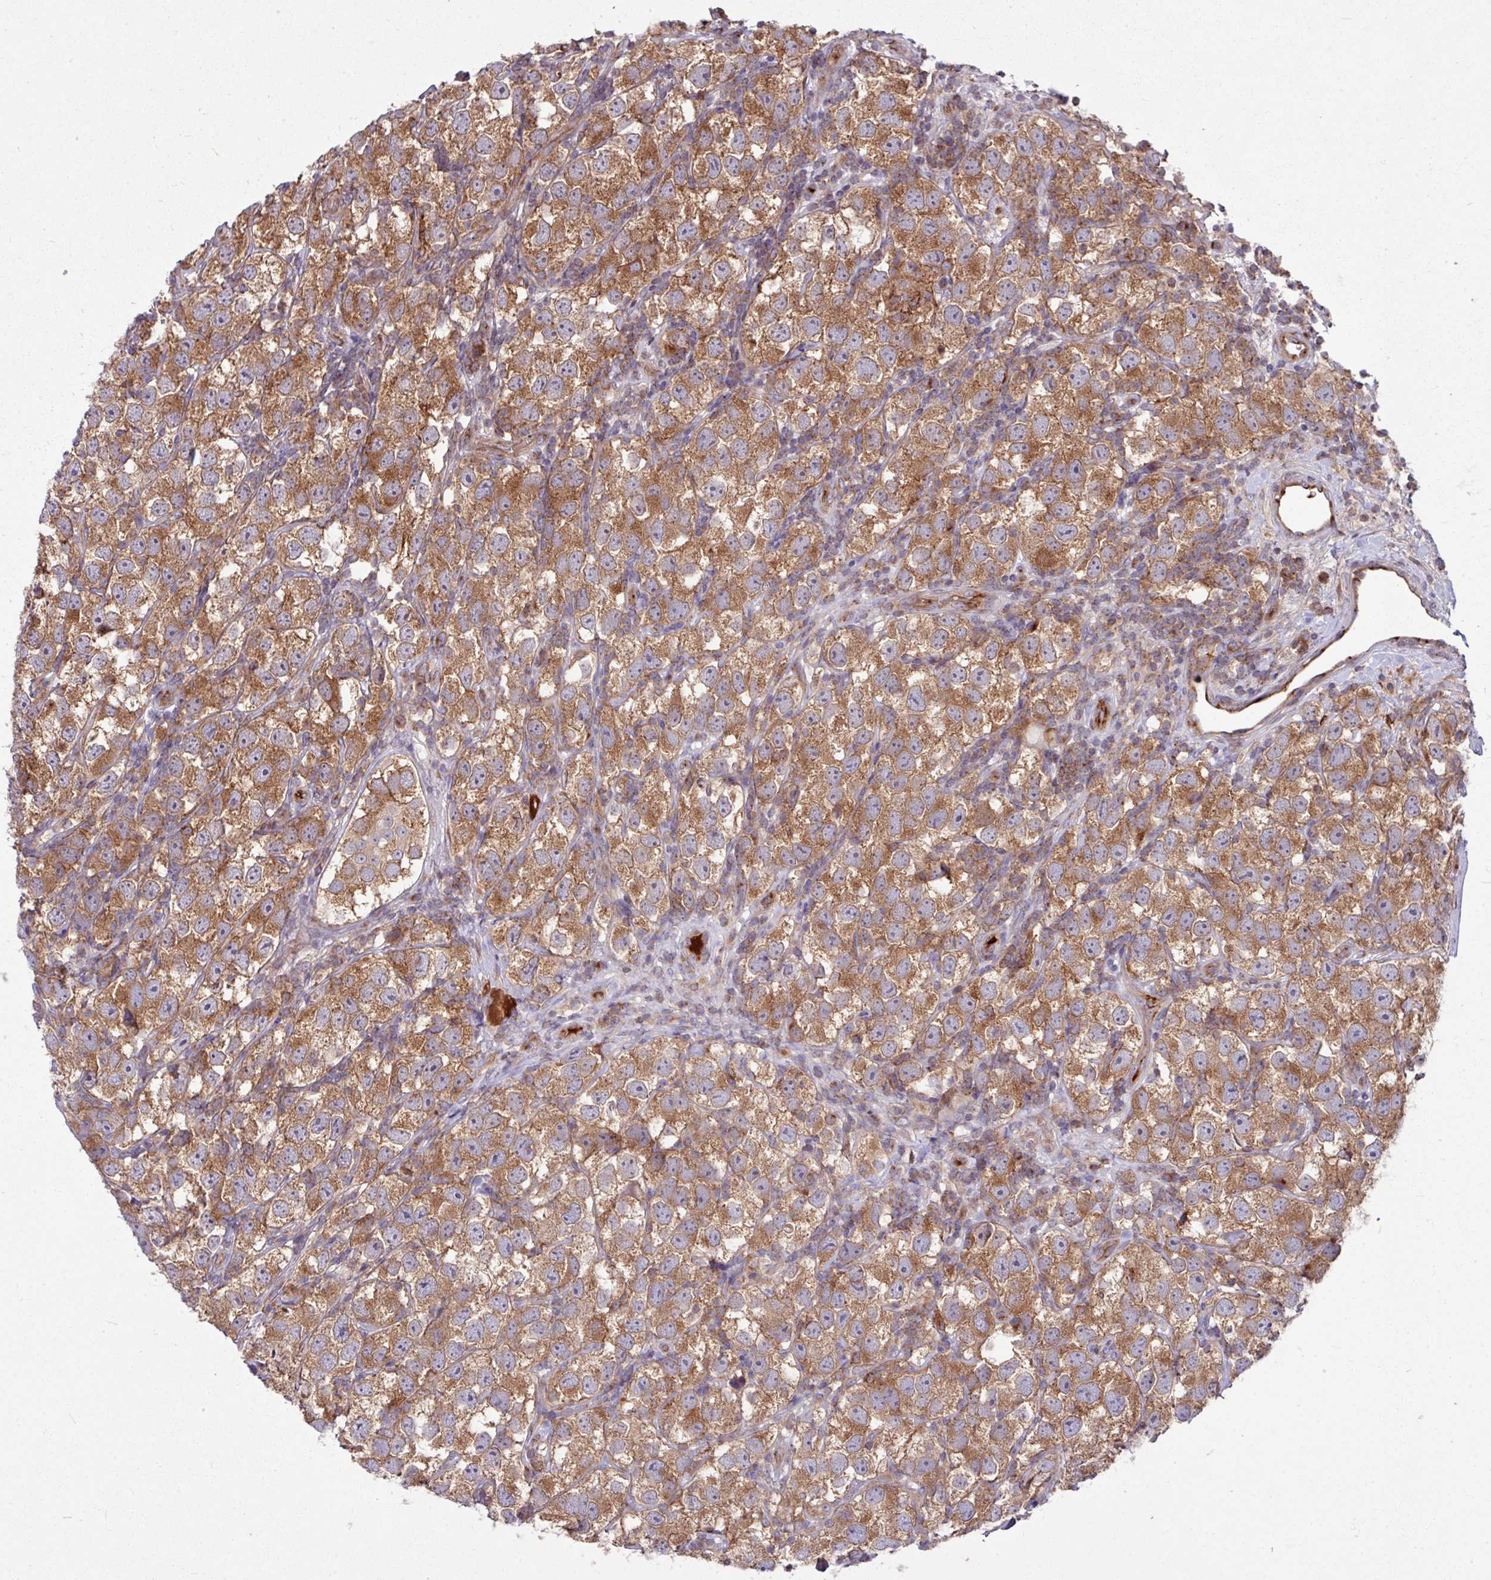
{"staining": {"intensity": "strong", "quantity": ">75%", "location": "cytoplasmic/membranous"}, "tissue": "testis cancer", "cell_type": "Tumor cells", "image_type": "cancer", "snomed": [{"axis": "morphology", "description": "Seminoma, NOS"}, {"axis": "topography", "description": "Testis"}], "caption": "Immunohistochemical staining of human seminoma (testis) displays strong cytoplasmic/membranous protein staining in about >75% of tumor cells.", "gene": "LSM12", "patient": {"sex": "male", "age": 26}}